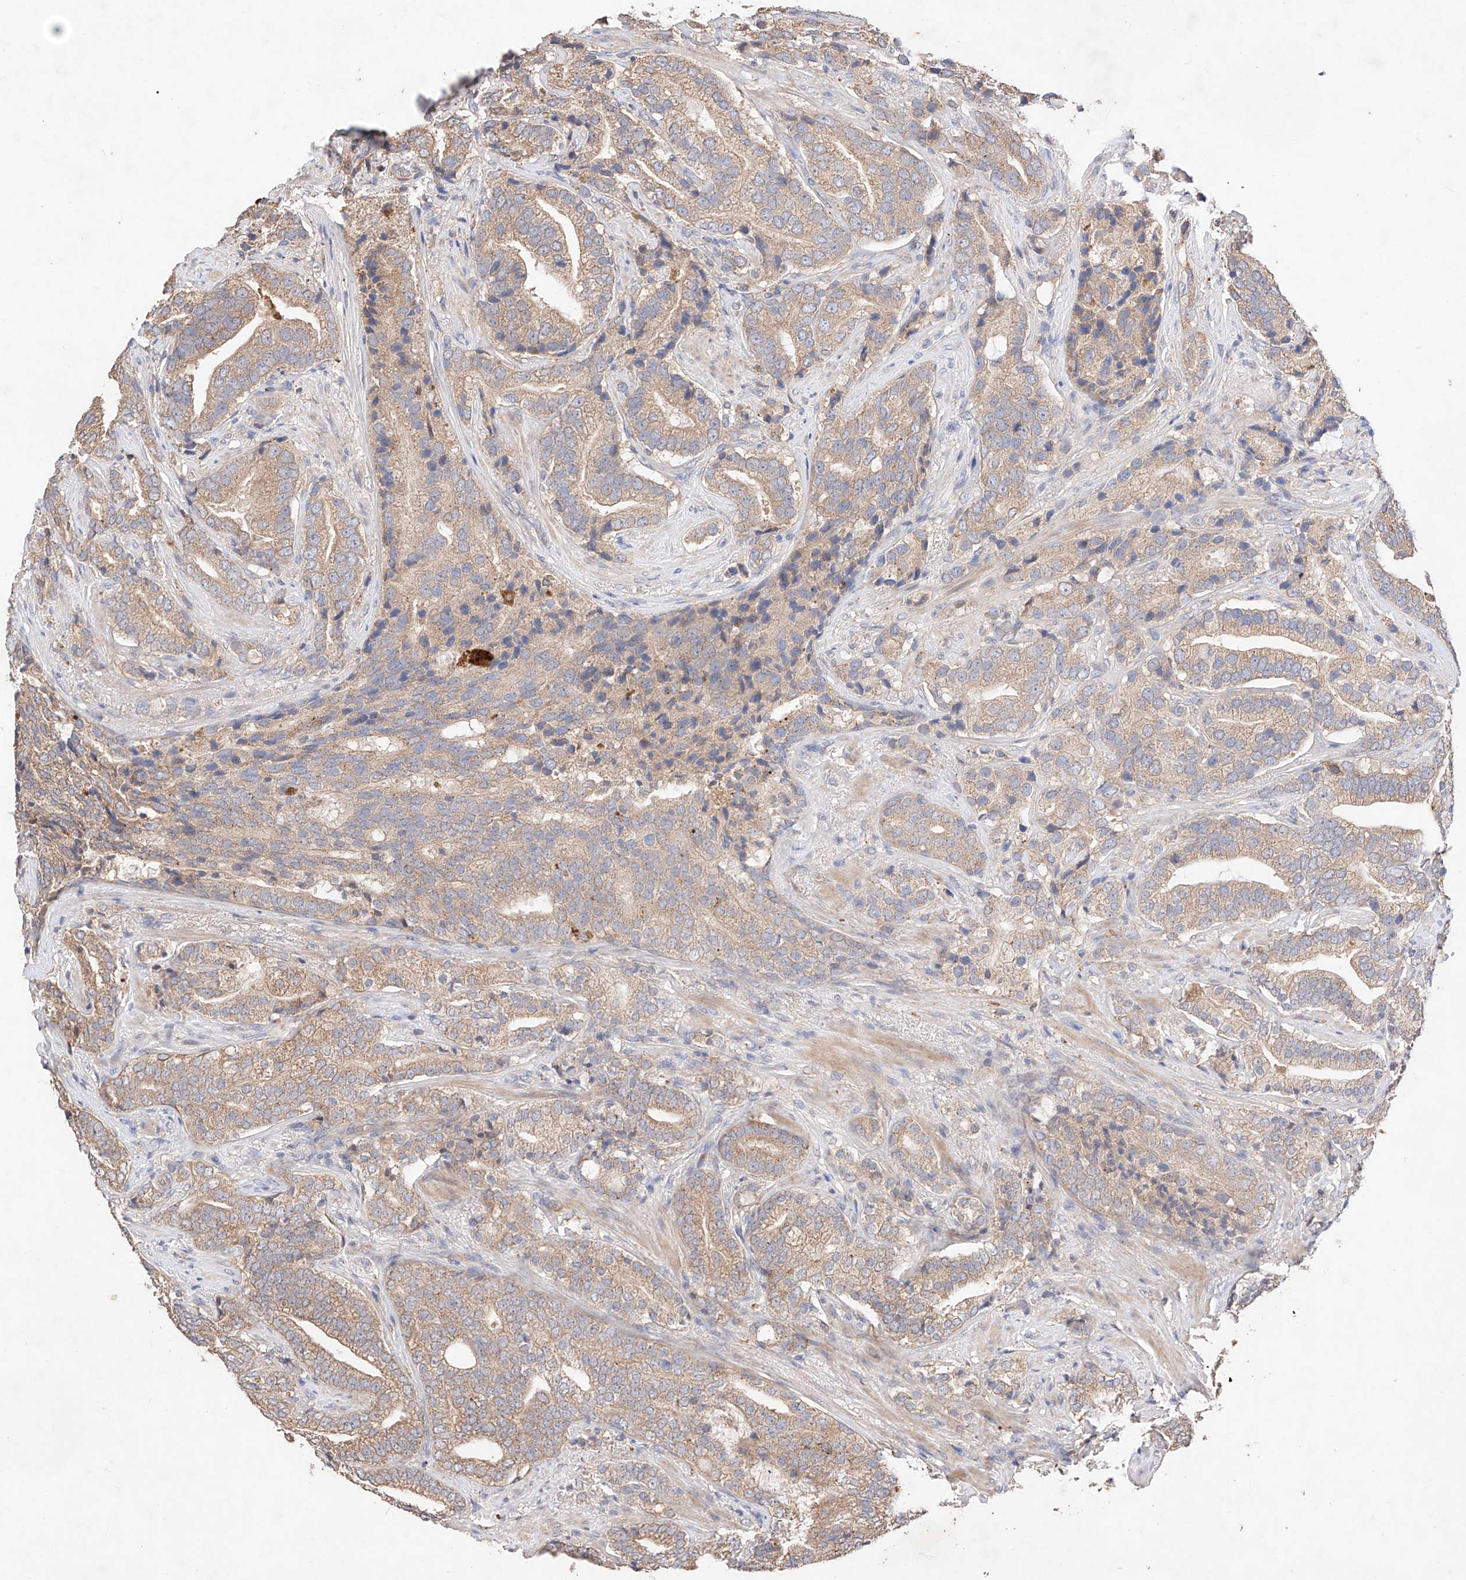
{"staining": {"intensity": "weak", "quantity": ">75%", "location": "cytoplasmic/membranous"}, "tissue": "prostate cancer", "cell_type": "Tumor cells", "image_type": "cancer", "snomed": [{"axis": "morphology", "description": "Adenocarcinoma, High grade"}, {"axis": "topography", "description": "Prostate"}], "caption": "This is a photomicrograph of immunohistochemistry (IHC) staining of prostate adenocarcinoma (high-grade), which shows weak positivity in the cytoplasmic/membranous of tumor cells.", "gene": "C6orf62", "patient": {"sex": "male", "age": 57}}